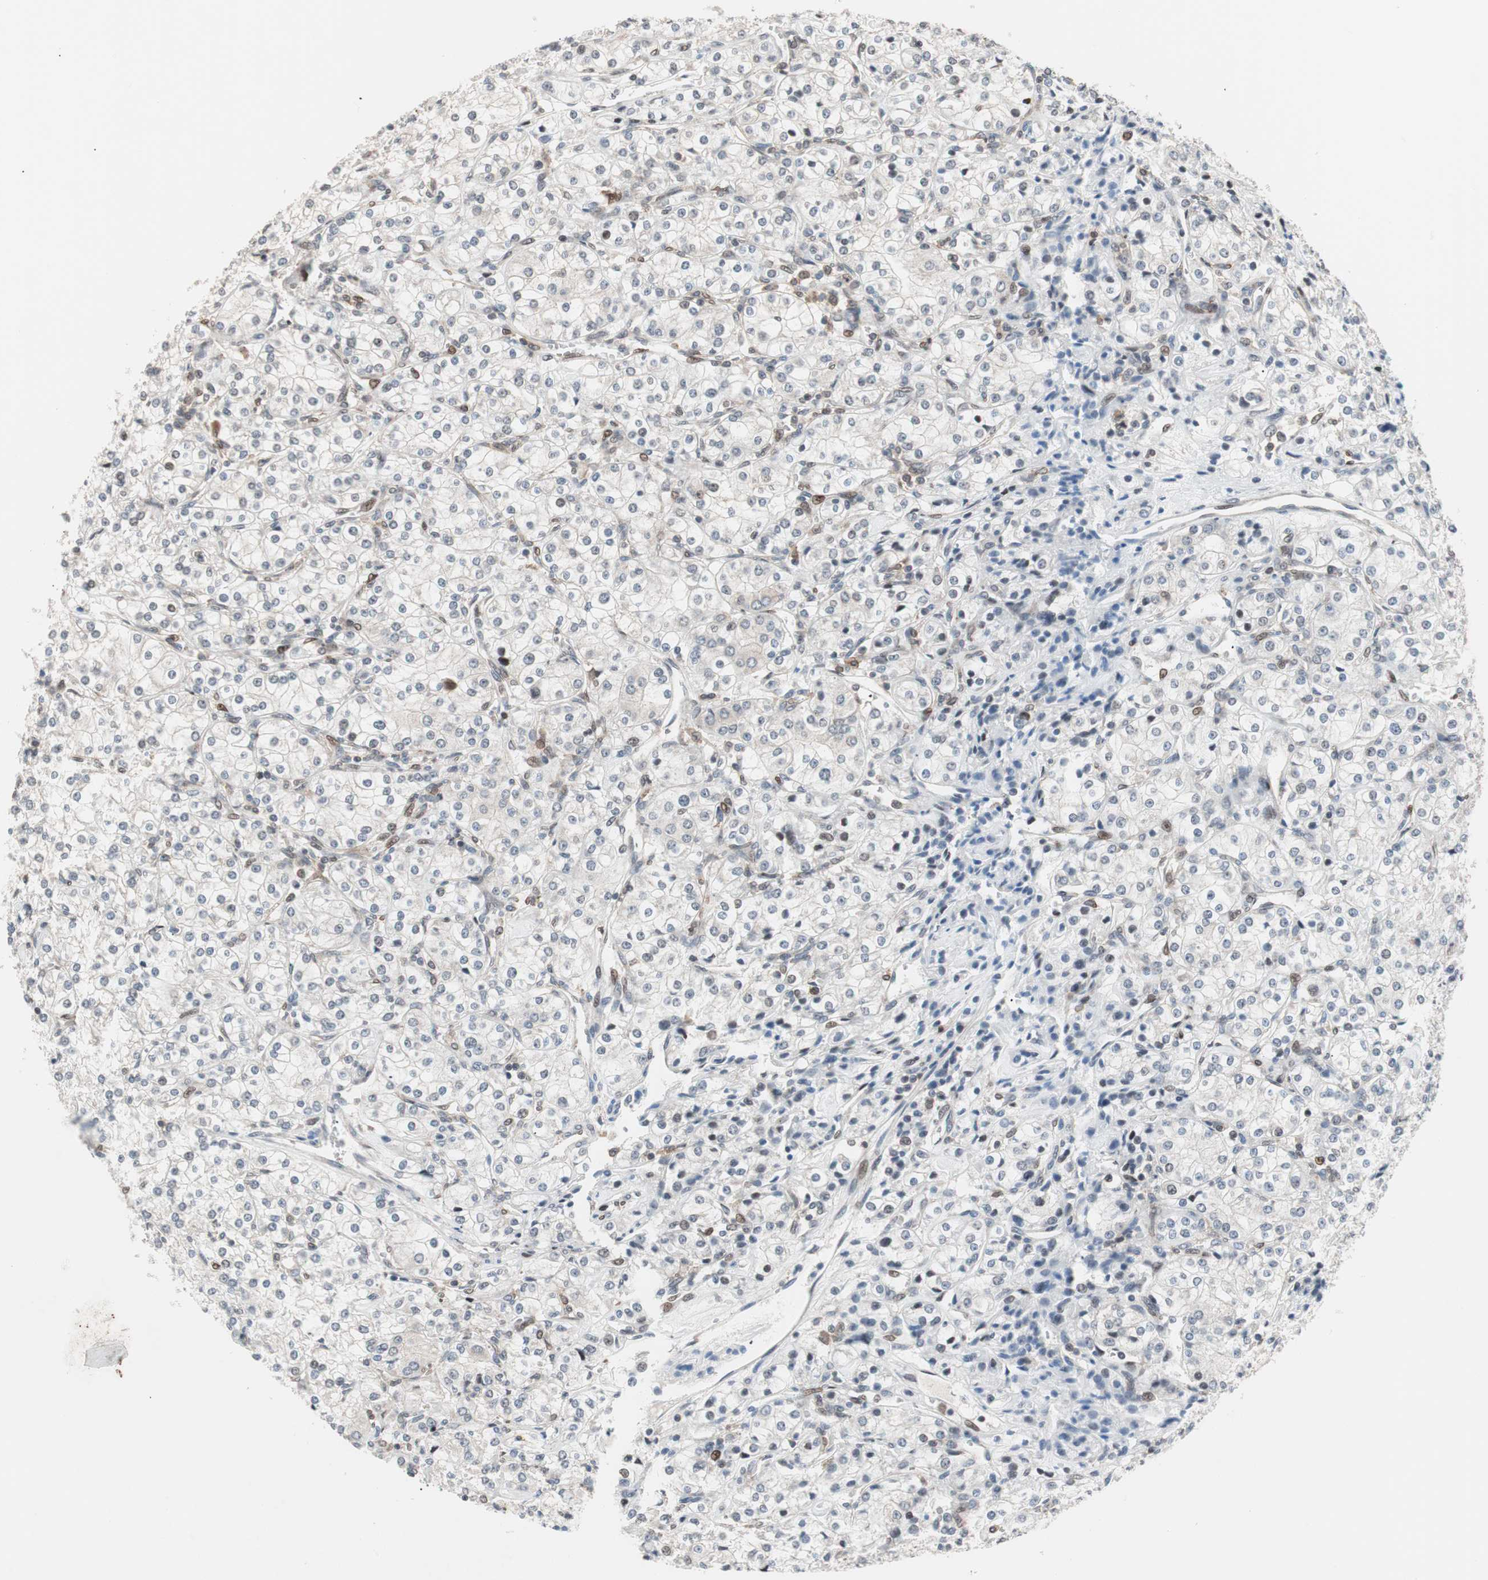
{"staining": {"intensity": "negative", "quantity": "none", "location": "none"}, "tissue": "renal cancer", "cell_type": "Tumor cells", "image_type": "cancer", "snomed": [{"axis": "morphology", "description": "Adenocarcinoma, NOS"}, {"axis": "topography", "description": "Kidney"}], "caption": "Micrograph shows no protein staining in tumor cells of renal adenocarcinoma tissue.", "gene": "POLH", "patient": {"sex": "male", "age": 77}}